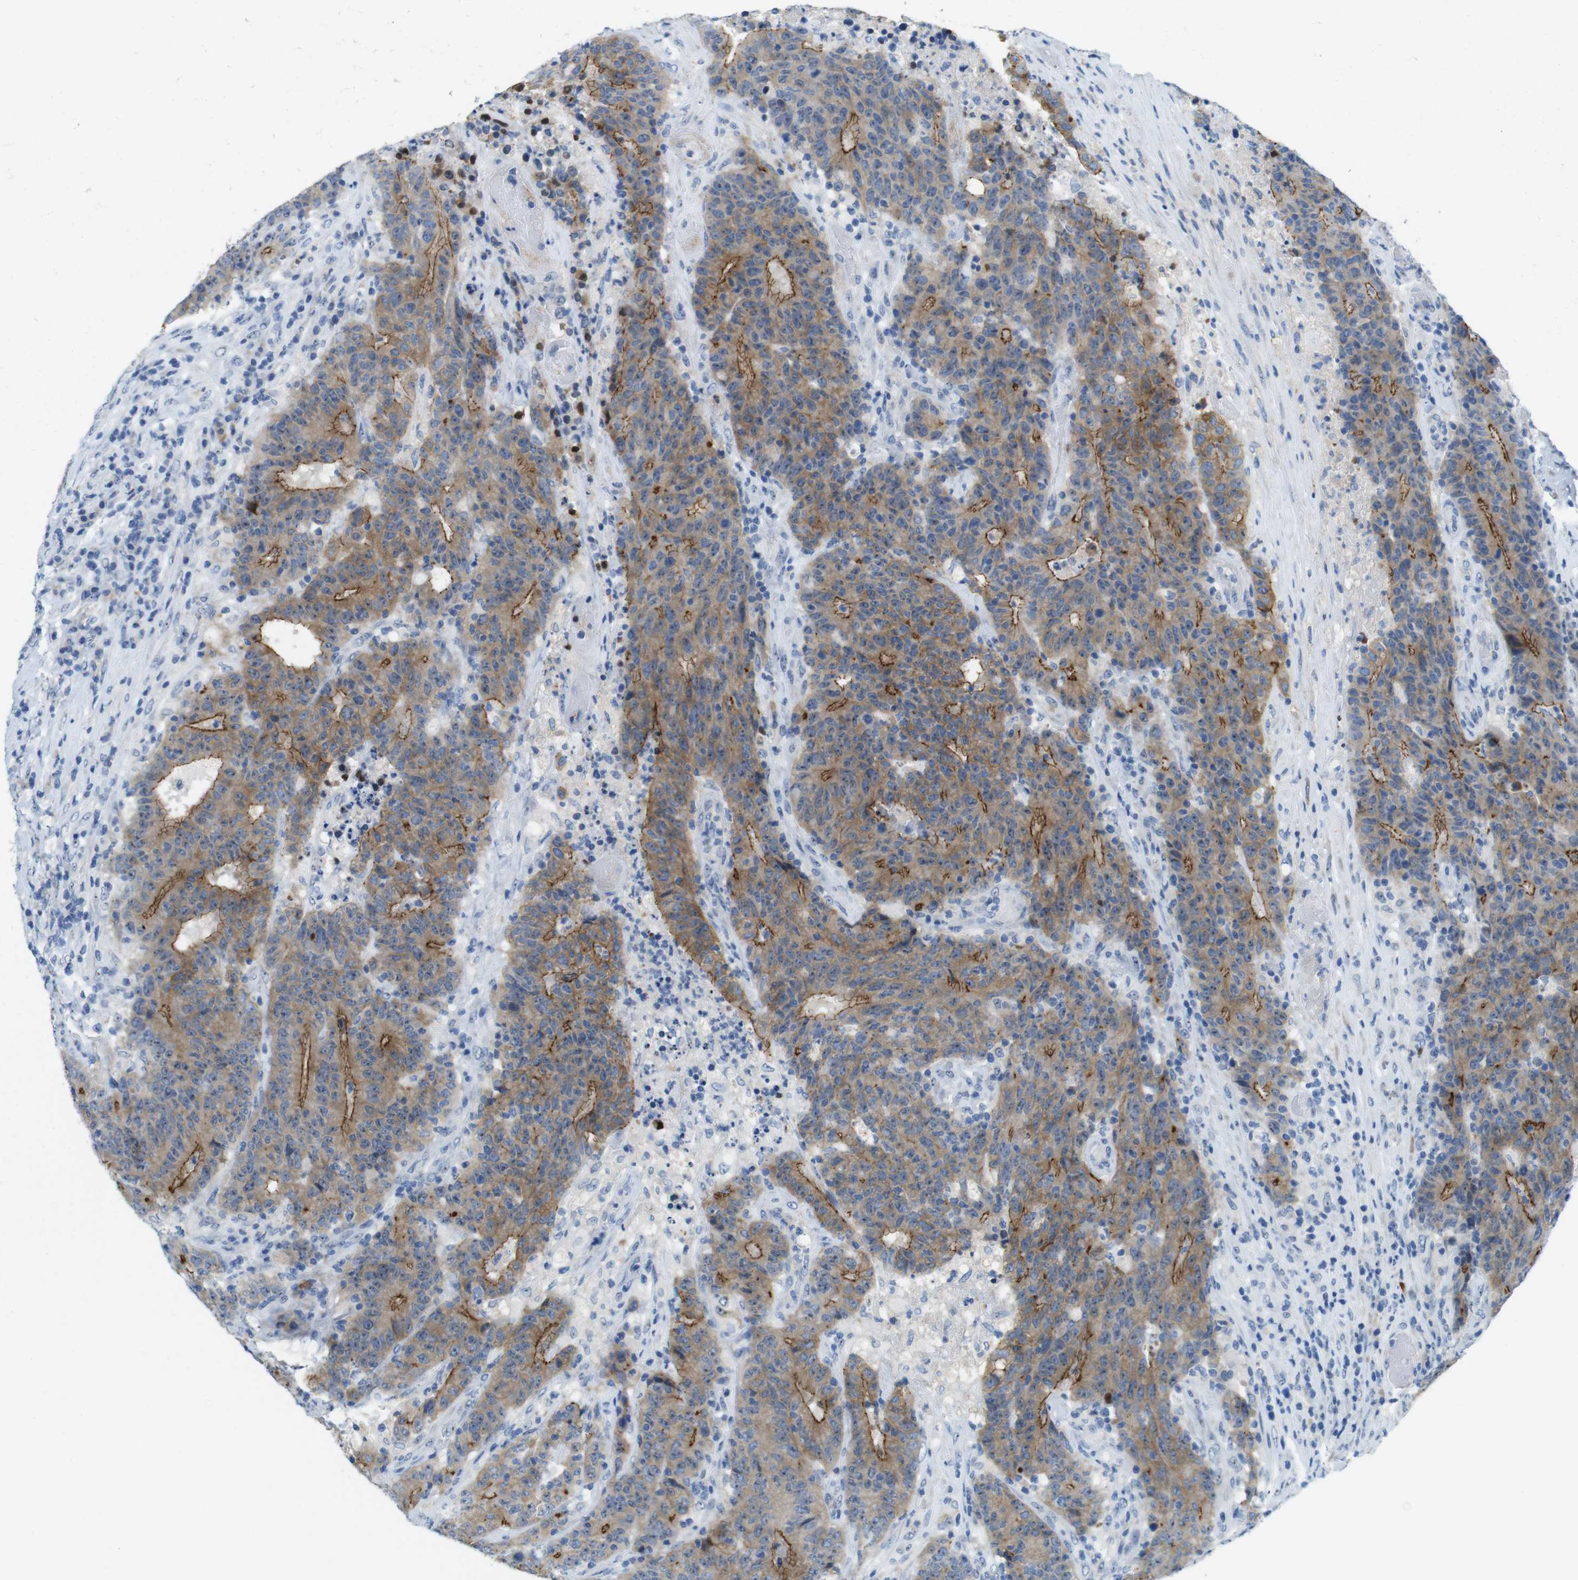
{"staining": {"intensity": "moderate", "quantity": "25%-75%", "location": "cytoplasmic/membranous"}, "tissue": "colorectal cancer", "cell_type": "Tumor cells", "image_type": "cancer", "snomed": [{"axis": "morphology", "description": "Normal tissue, NOS"}, {"axis": "morphology", "description": "Adenocarcinoma, NOS"}, {"axis": "topography", "description": "Colon"}], "caption": "Approximately 25%-75% of tumor cells in colorectal cancer (adenocarcinoma) reveal moderate cytoplasmic/membranous protein staining as visualized by brown immunohistochemical staining.", "gene": "TJP3", "patient": {"sex": "female", "age": 75}}